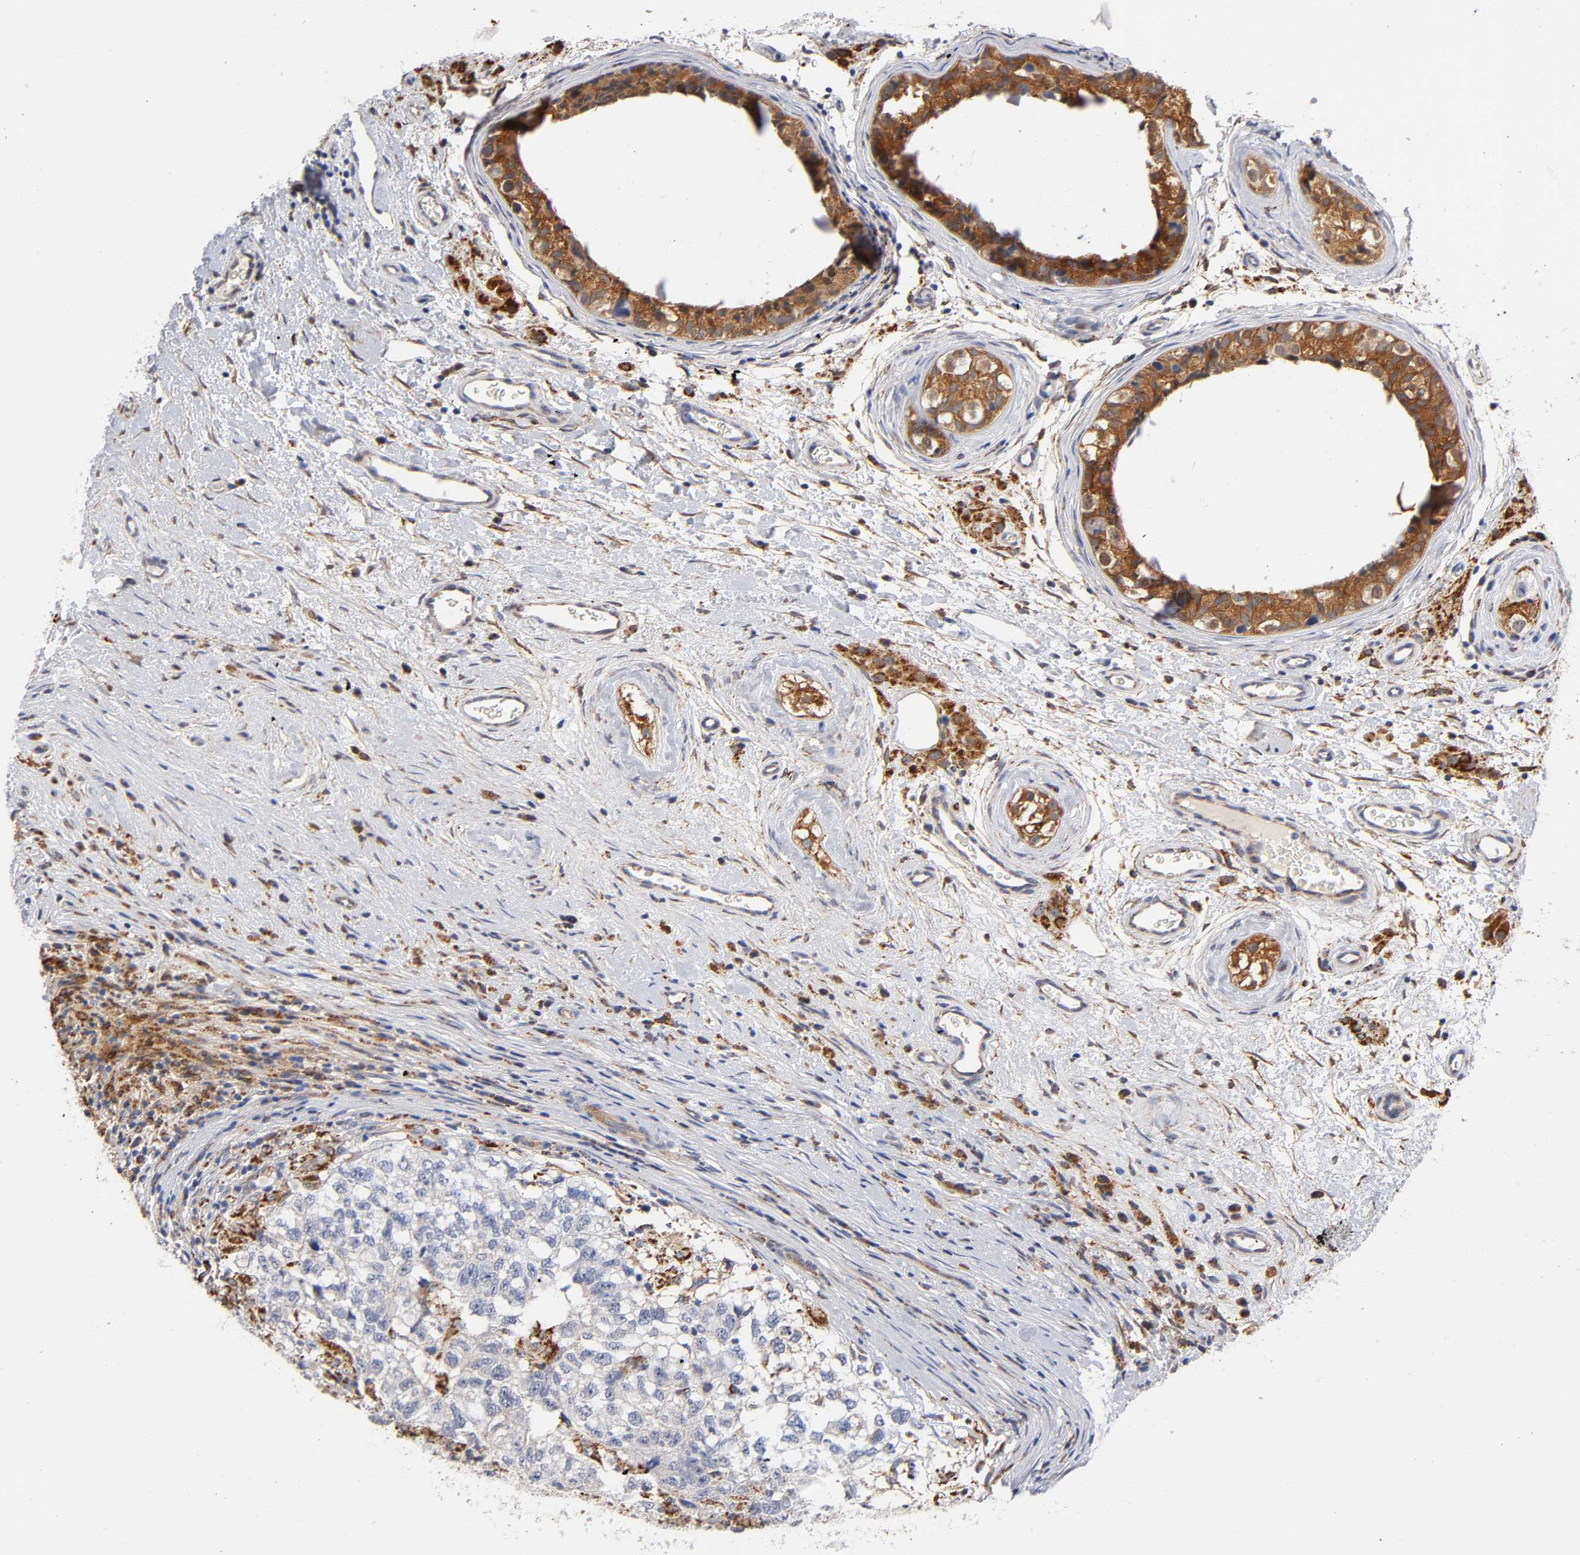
{"staining": {"intensity": "moderate", "quantity": "25%-75%", "location": "cytoplasmic/membranous"}, "tissue": "testis cancer", "cell_type": "Tumor cells", "image_type": "cancer", "snomed": [{"axis": "morphology", "description": "Carcinoma, Embryonal, NOS"}, {"axis": "topography", "description": "Testis"}], "caption": "Testis cancer stained with a protein marker reveals moderate staining in tumor cells.", "gene": "ISG15", "patient": {"sex": "male", "age": 21}}